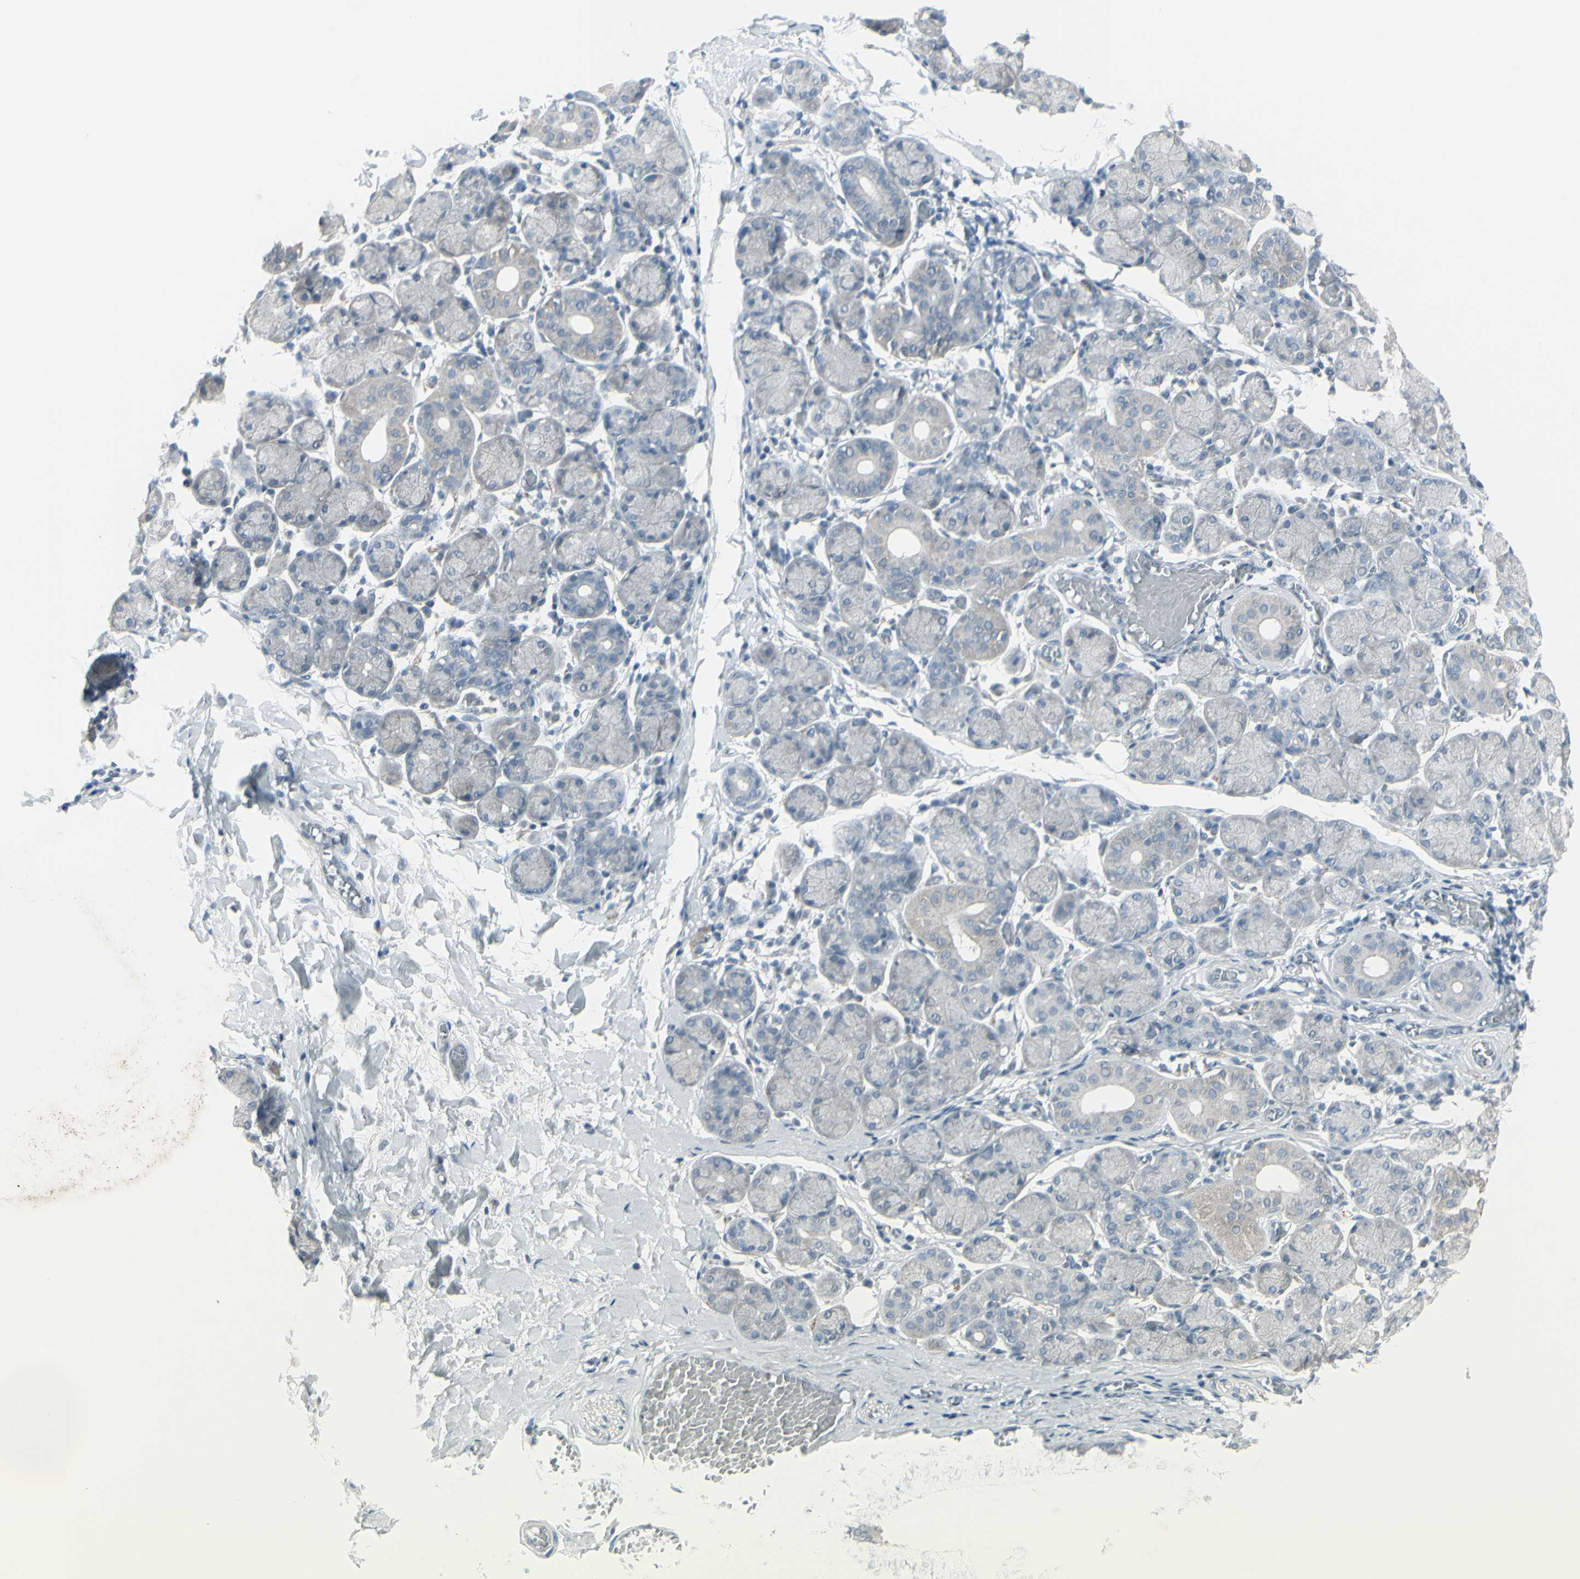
{"staining": {"intensity": "negative", "quantity": "none", "location": "none"}, "tissue": "salivary gland", "cell_type": "Glandular cells", "image_type": "normal", "snomed": [{"axis": "morphology", "description": "Normal tissue, NOS"}, {"axis": "topography", "description": "Salivary gland"}], "caption": "Immunohistochemical staining of normal human salivary gland demonstrates no significant expression in glandular cells. (IHC, brightfield microscopy, high magnification).", "gene": "RAB3A", "patient": {"sex": "female", "age": 24}}